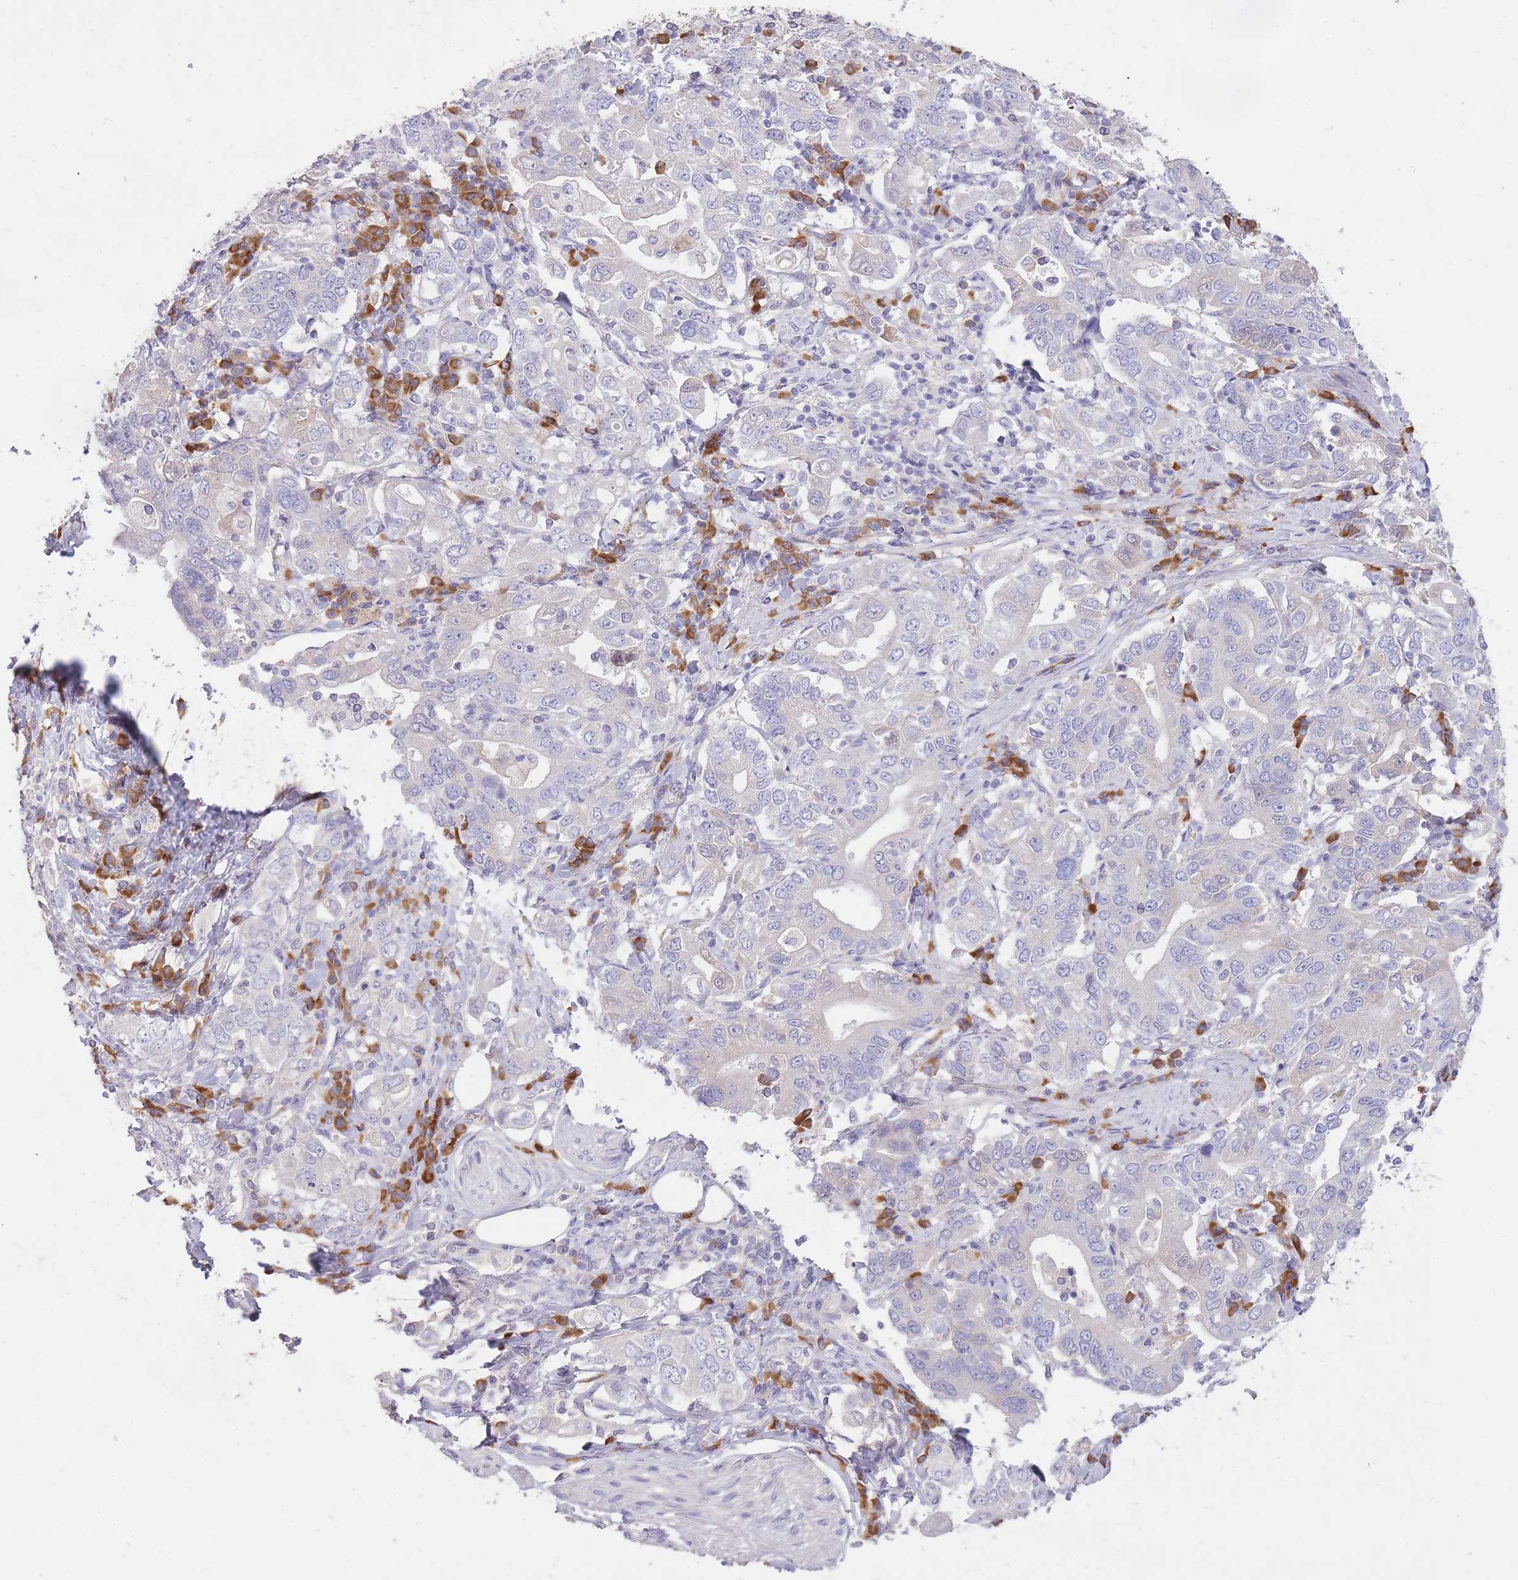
{"staining": {"intensity": "negative", "quantity": "none", "location": "none"}, "tissue": "stomach cancer", "cell_type": "Tumor cells", "image_type": "cancer", "snomed": [{"axis": "morphology", "description": "Adenocarcinoma, NOS"}, {"axis": "topography", "description": "Stomach, upper"}, {"axis": "topography", "description": "Stomach"}], "caption": "Immunohistochemical staining of adenocarcinoma (stomach) demonstrates no significant expression in tumor cells.", "gene": "FRG2C", "patient": {"sex": "male", "age": 62}}